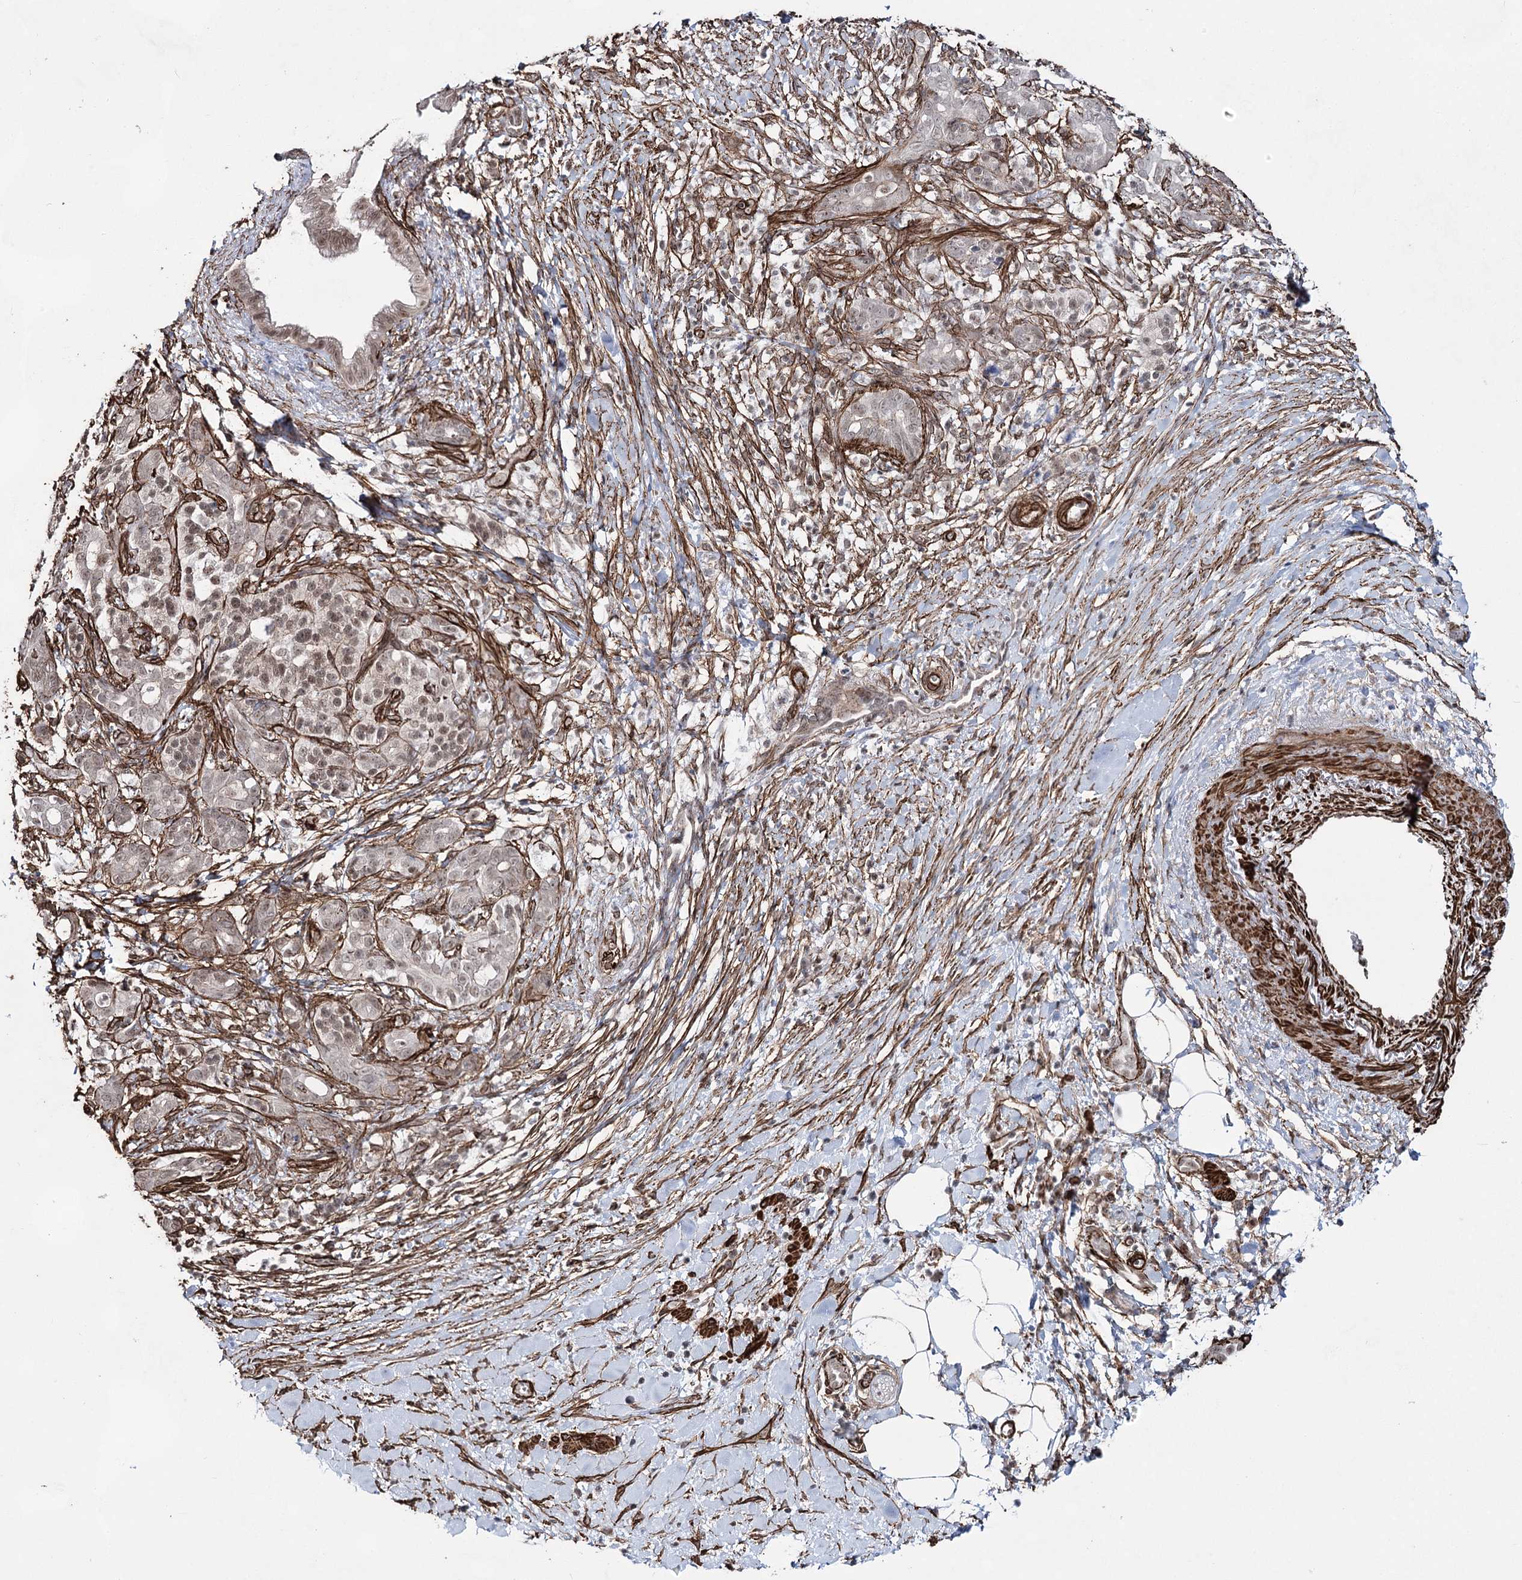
{"staining": {"intensity": "weak", "quantity": "25%-75%", "location": "nuclear"}, "tissue": "pancreatic cancer", "cell_type": "Tumor cells", "image_type": "cancer", "snomed": [{"axis": "morphology", "description": "Adenocarcinoma, NOS"}, {"axis": "topography", "description": "Pancreas"}], "caption": "Immunohistochemical staining of adenocarcinoma (pancreatic) displays weak nuclear protein positivity in approximately 25%-75% of tumor cells.", "gene": "CWF19L1", "patient": {"sex": "male", "age": 58}}